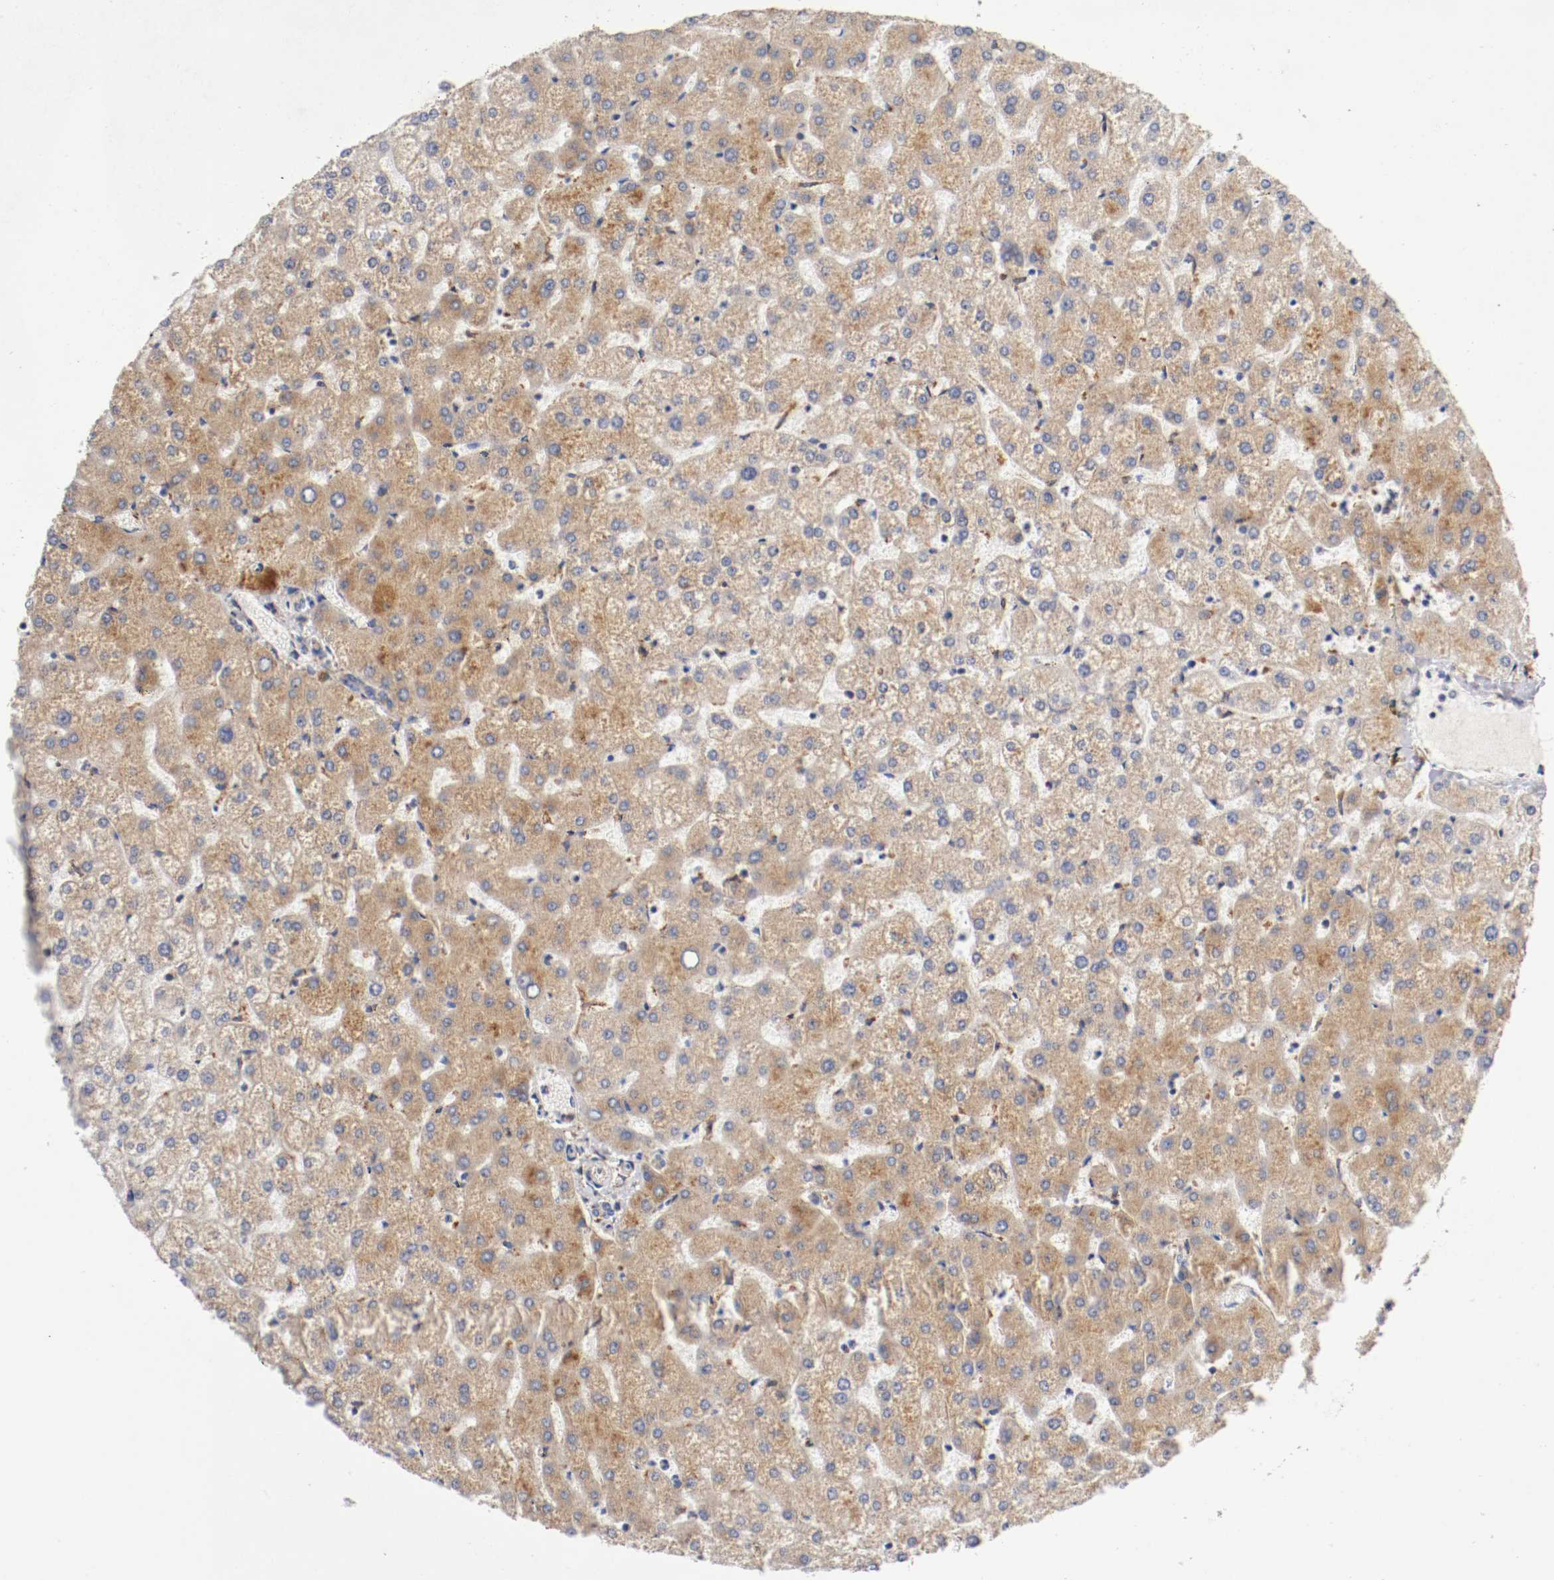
{"staining": {"intensity": "negative", "quantity": "none", "location": "none"}, "tissue": "liver", "cell_type": "Cholangiocytes", "image_type": "normal", "snomed": [{"axis": "morphology", "description": "Normal tissue, NOS"}, {"axis": "topography", "description": "Liver"}], "caption": "An immunohistochemistry (IHC) photomicrograph of benign liver is shown. There is no staining in cholangiocytes of liver. The staining is performed using DAB brown chromogen with nuclei counter-stained in using hematoxylin.", "gene": "TRAF2", "patient": {"sex": "female", "age": 32}}